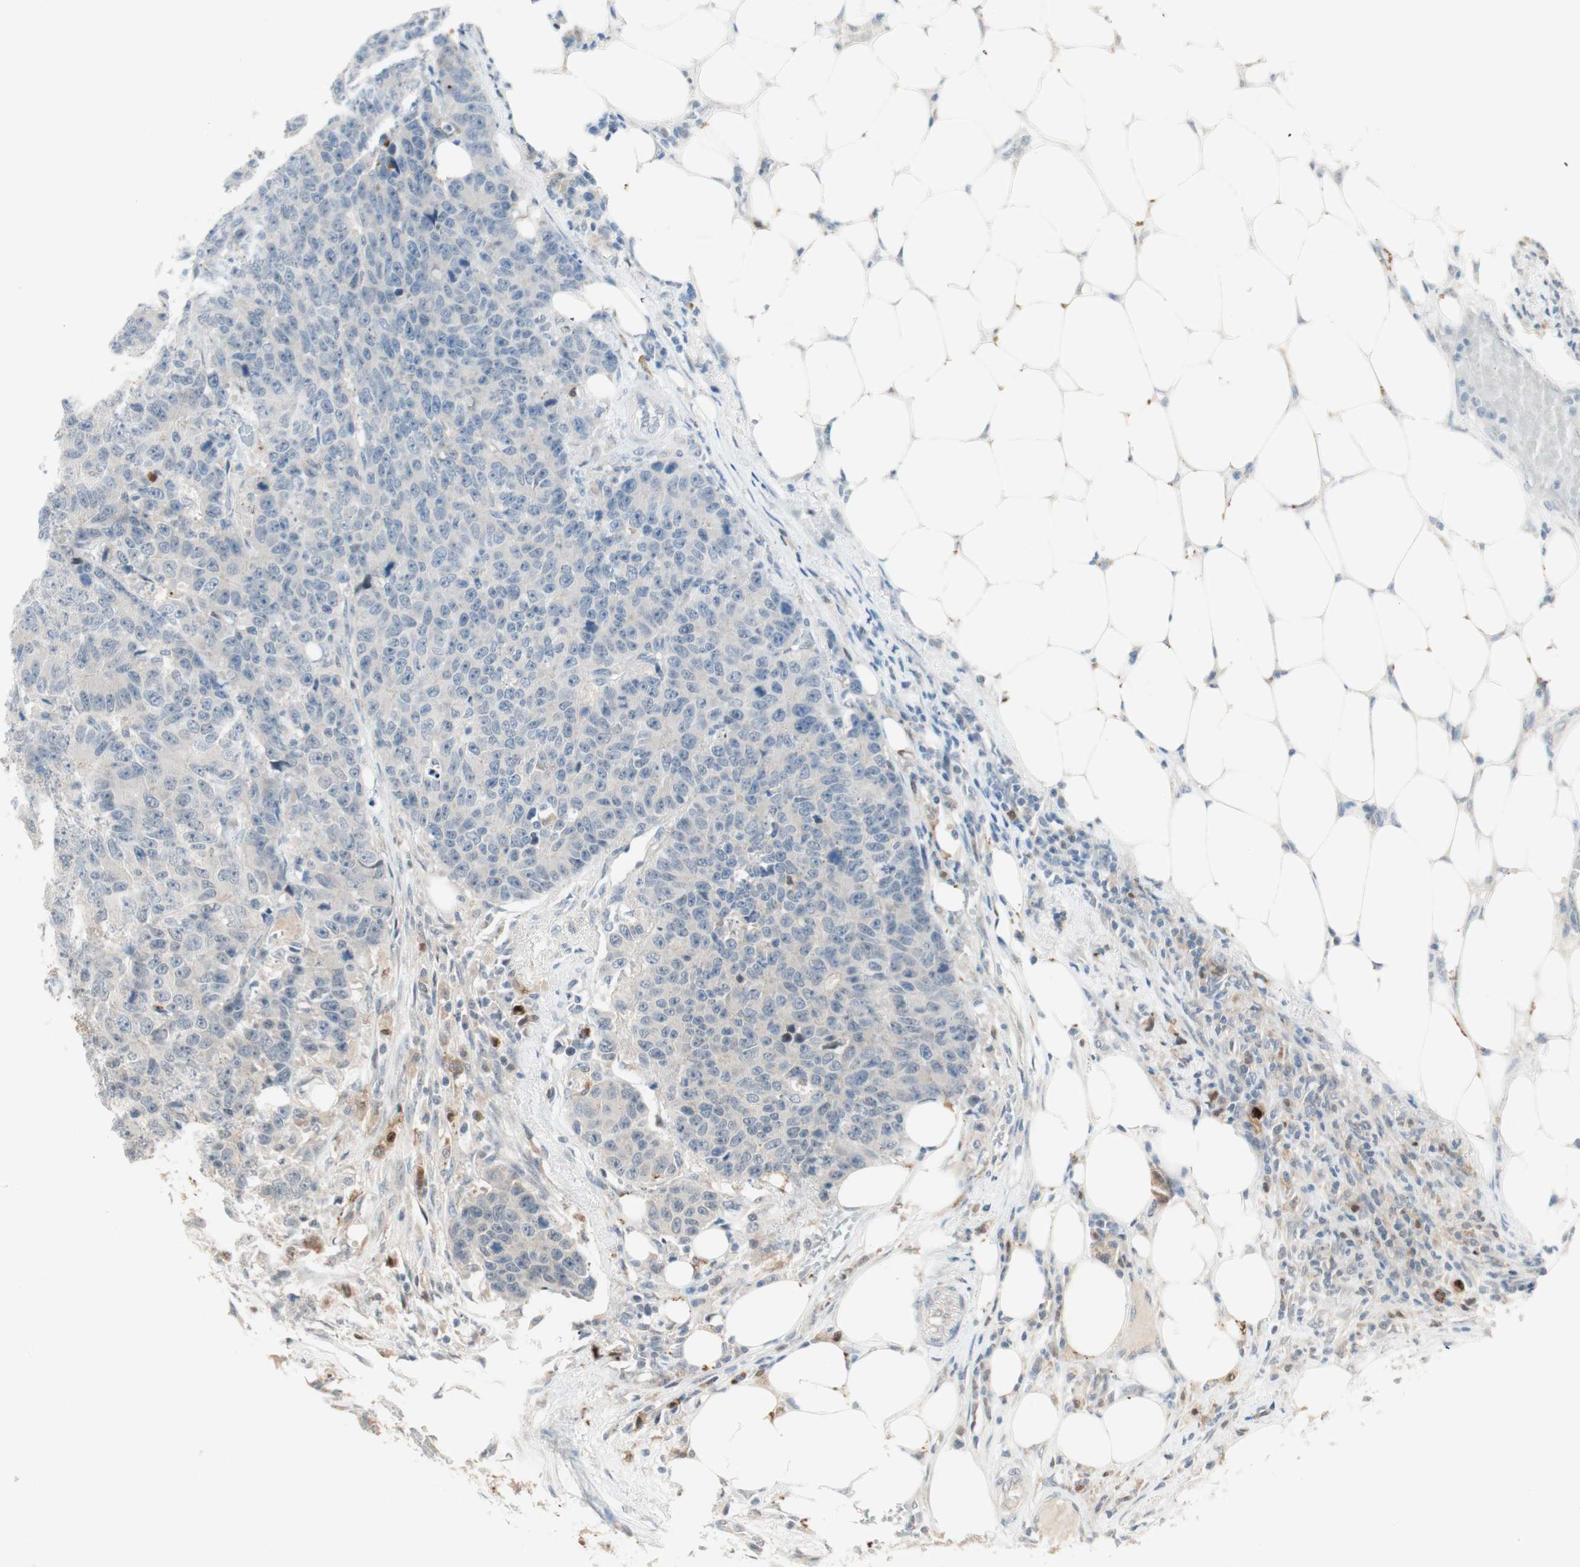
{"staining": {"intensity": "weak", "quantity": "<25%", "location": "cytoplasmic/membranous"}, "tissue": "colorectal cancer", "cell_type": "Tumor cells", "image_type": "cancer", "snomed": [{"axis": "morphology", "description": "Adenocarcinoma, NOS"}, {"axis": "topography", "description": "Colon"}], "caption": "IHC histopathology image of human colorectal adenocarcinoma stained for a protein (brown), which demonstrates no positivity in tumor cells. (Brightfield microscopy of DAB (3,3'-diaminobenzidine) immunohistochemistry at high magnification).", "gene": "RTL6", "patient": {"sex": "female", "age": 86}}